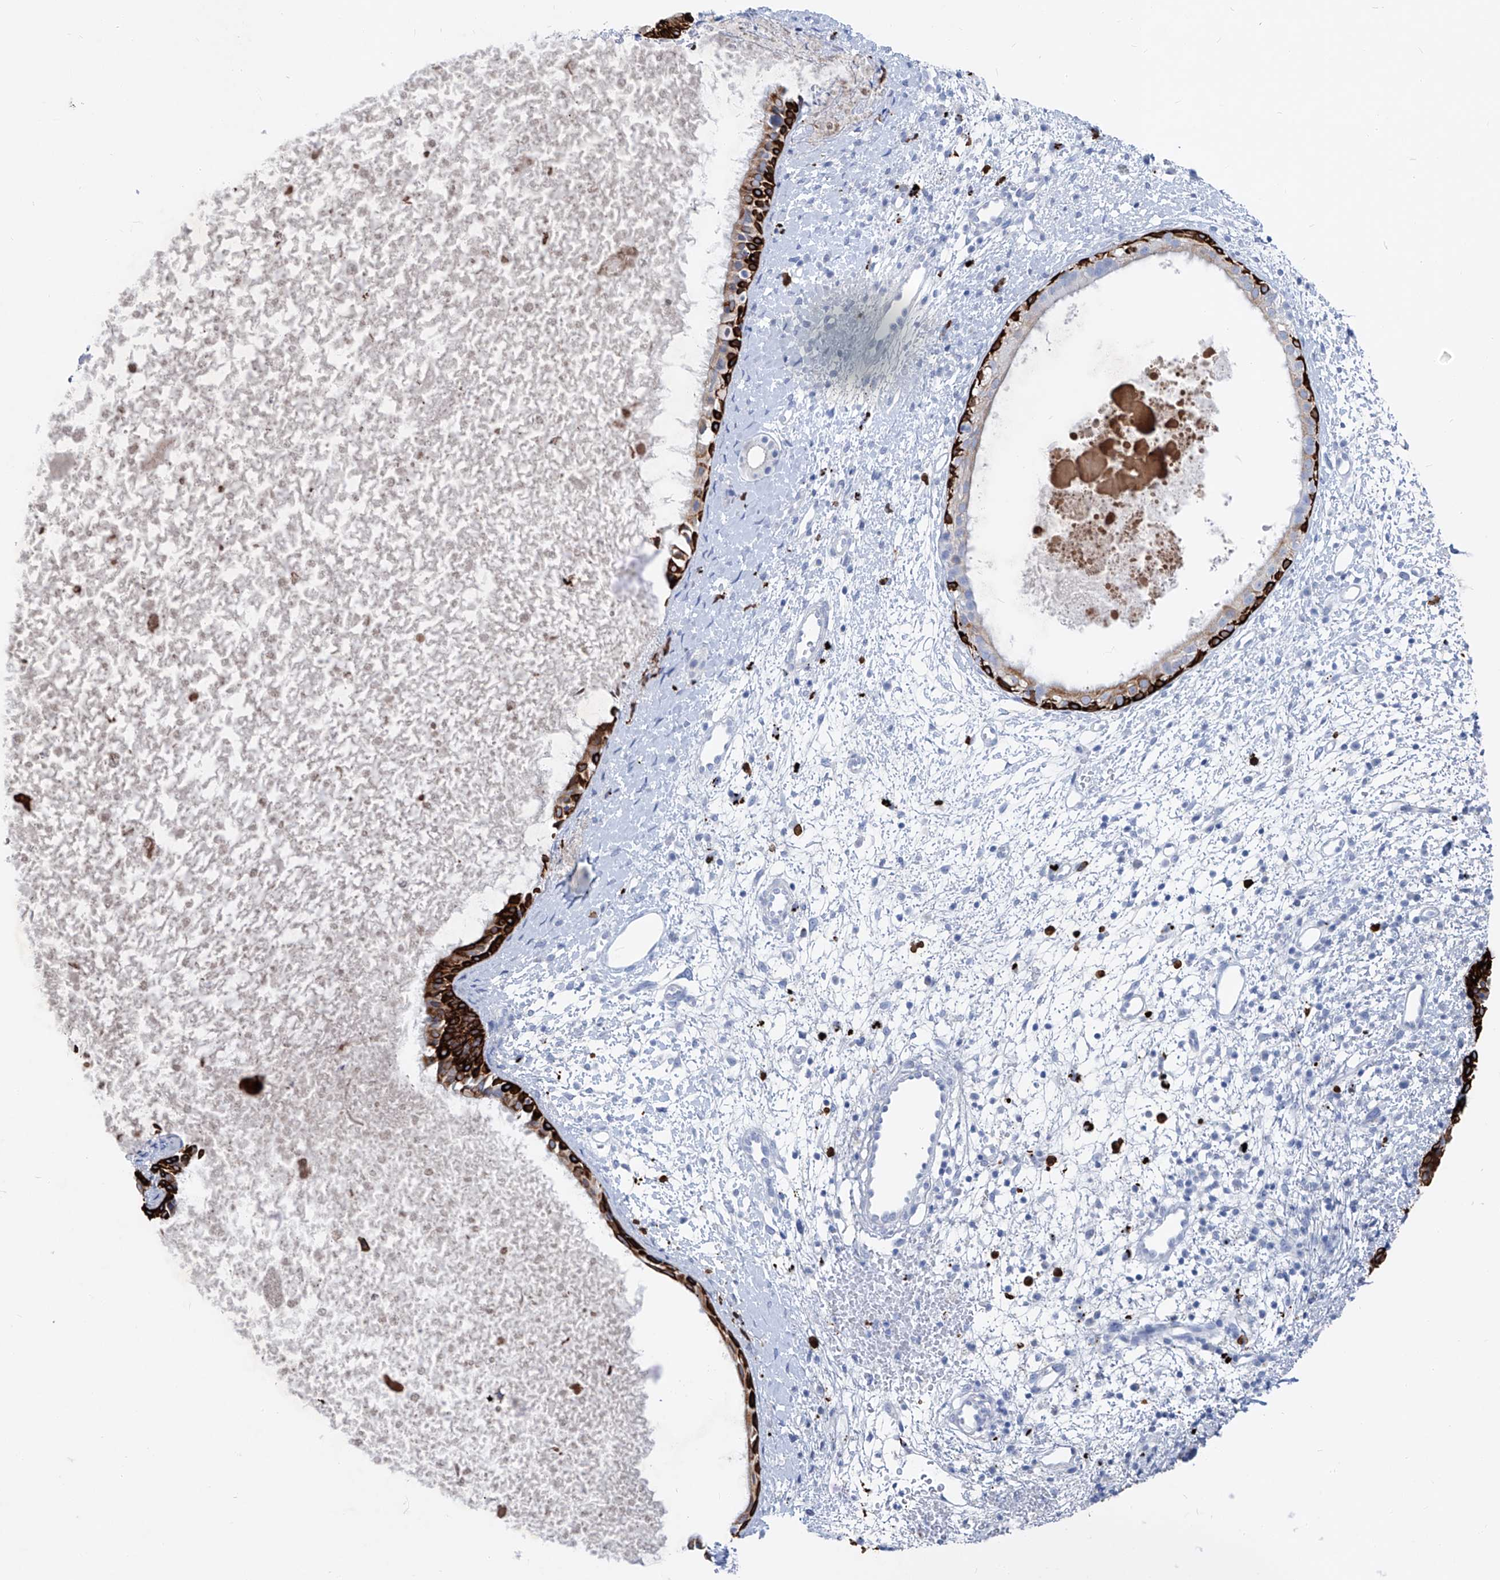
{"staining": {"intensity": "strong", "quantity": "25%-75%", "location": "cytoplasmic/membranous"}, "tissue": "nasopharynx", "cell_type": "Respiratory epithelial cells", "image_type": "normal", "snomed": [{"axis": "morphology", "description": "Normal tissue, NOS"}, {"axis": "topography", "description": "Nasopharynx"}], "caption": "This histopathology image reveals immunohistochemistry (IHC) staining of unremarkable human nasopharynx, with high strong cytoplasmic/membranous expression in about 25%-75% of respiratory epithelial cells.", "gene": "FRS3", "patient": {"sex": "male", "age": 22}}